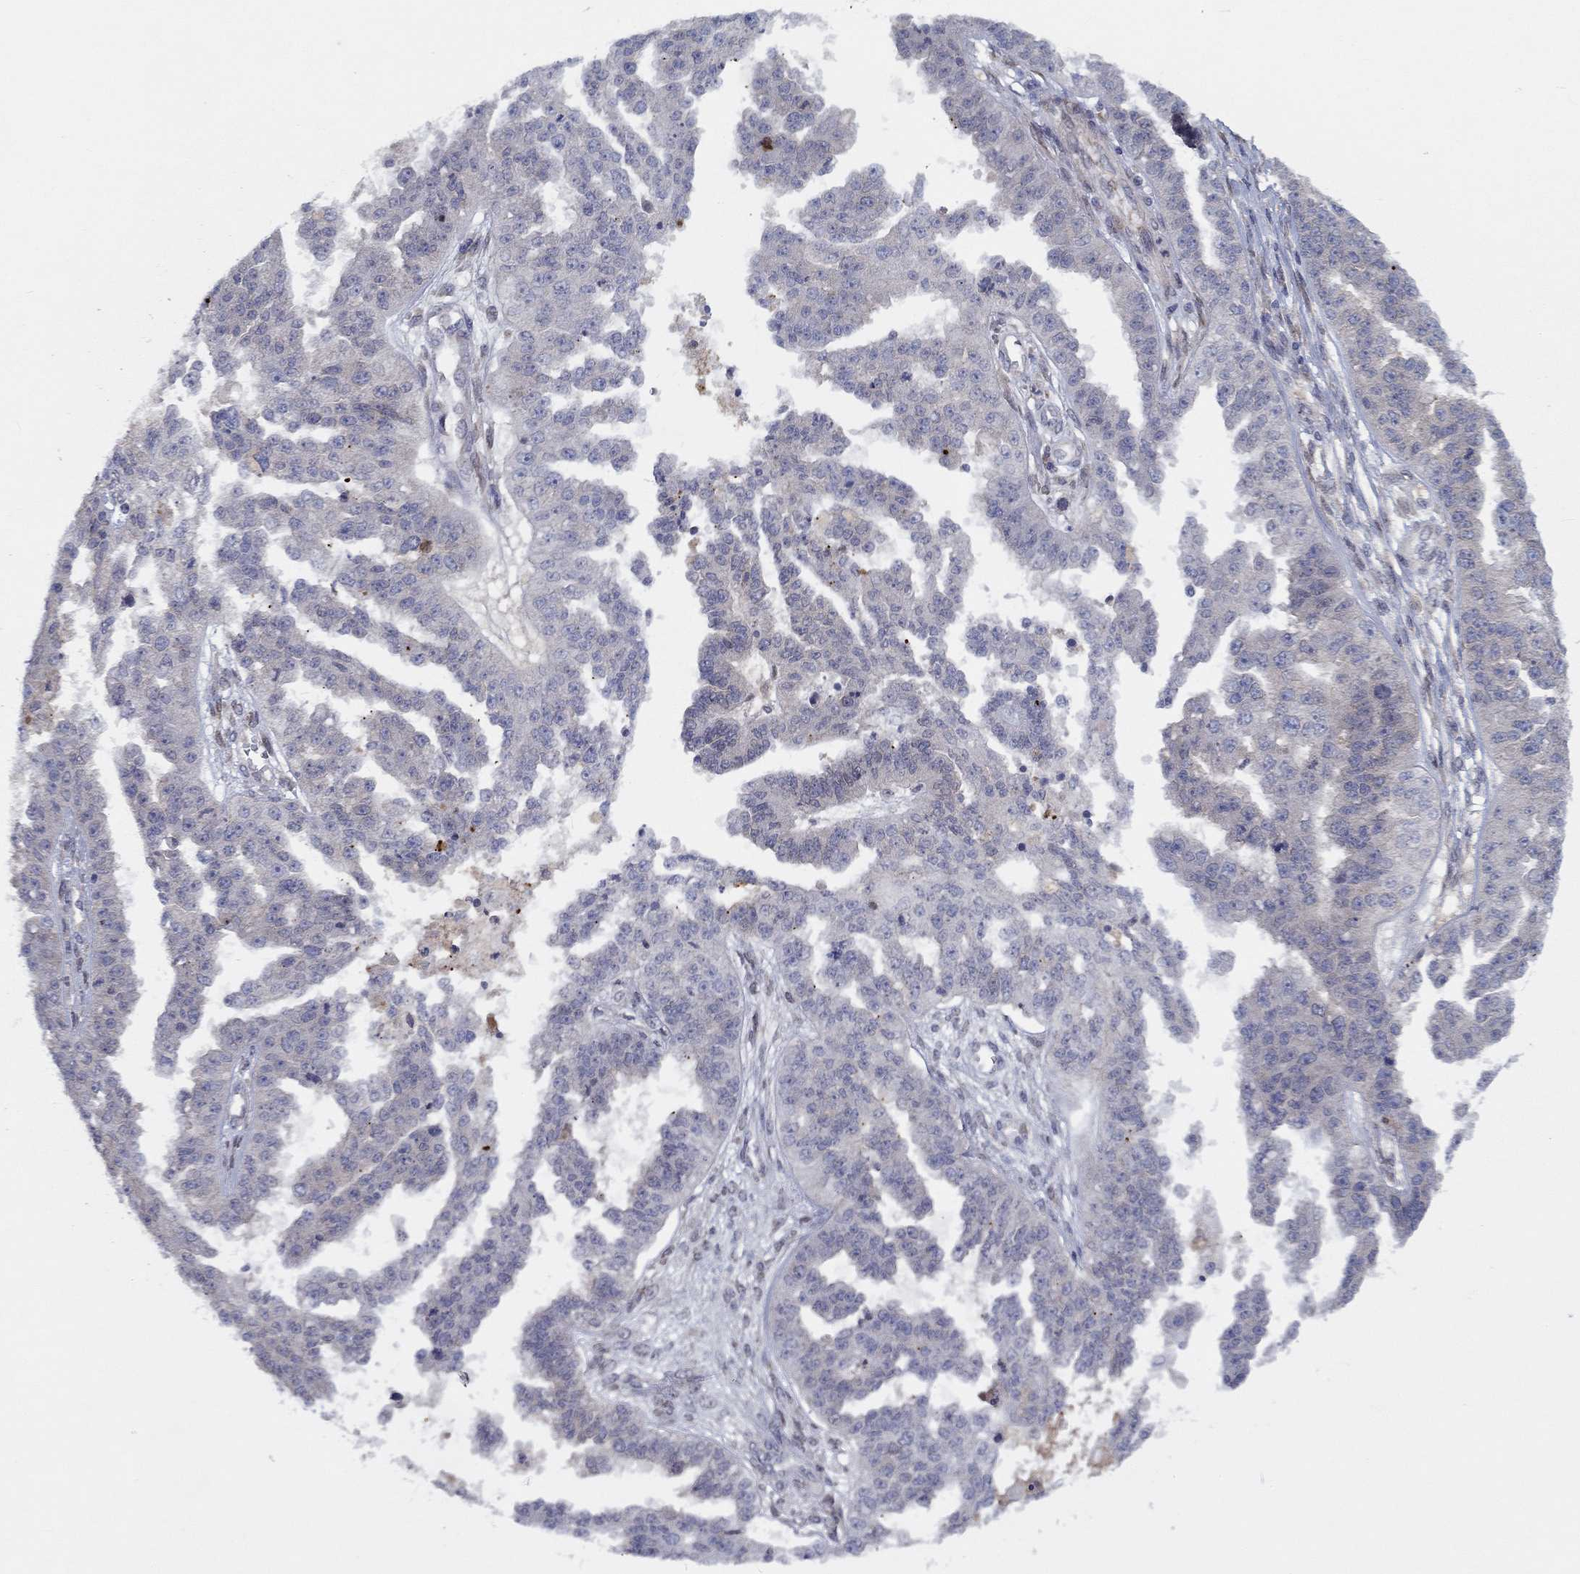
{"staining": {"intensity": "negative", "quantity": "none", "location": "none"}, "tissue": "ovarian cancer", "cell_type": "Tumor cells", "image_type": "cancer", "snomed": [{"axis": "morphology", "description": "Cystadenocarcinoma, serous, NOS"}, {"axis": "topography", "description": "Ovary"}], "caption": "The immunohistochemistry histopathology image has no significant expression in tumor cells of ovarian serous cystadenocarcinoma tissue. The staining was performed using DAB to visualize the protein expression in brown, while the nuclei were stained in blue with hematoxylin (Magnification: 20x).", "gene": "CETN3", "patient": {"sex": "female", "age": 58}}